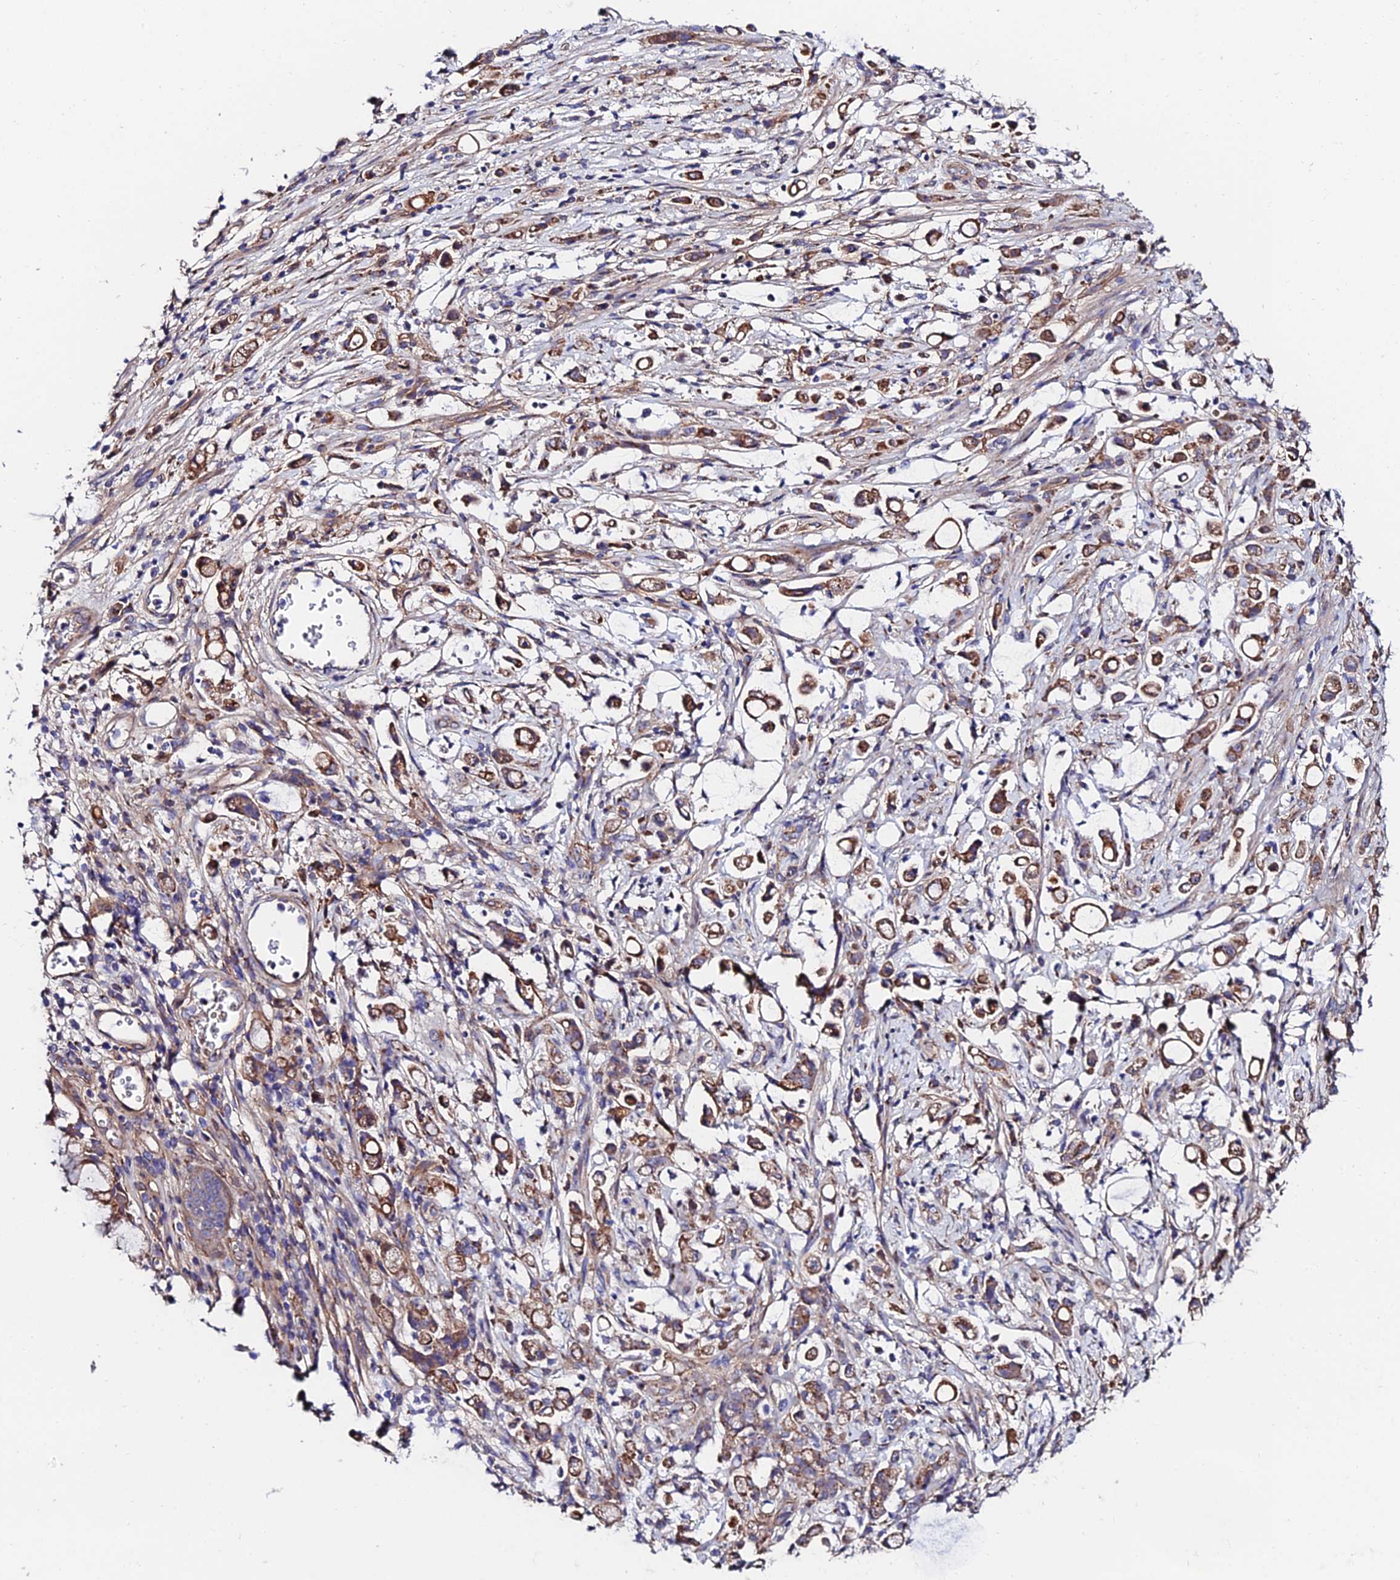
{"staining": {"intensity": "moderate", "quantity": ">75%", "location": "cytoplasmic/membranous"}, "tissue": "stomach cancer", "cell_type": "Tumor cells", "image_type": "cancer", "snomed": [{"axis": "morphology", "description": "Adenocarcinoma, NOS"}, {"axis": "topography", "description": "Stomach"}], "caption": "The immunohistochemical stain shows moderate cytoplasmic/membranous staining in tumor cells of adenocarcinoma (stomach) tissue.", "gene": "ADGRF3", "patient": {"sex": "female", "age": 60}}